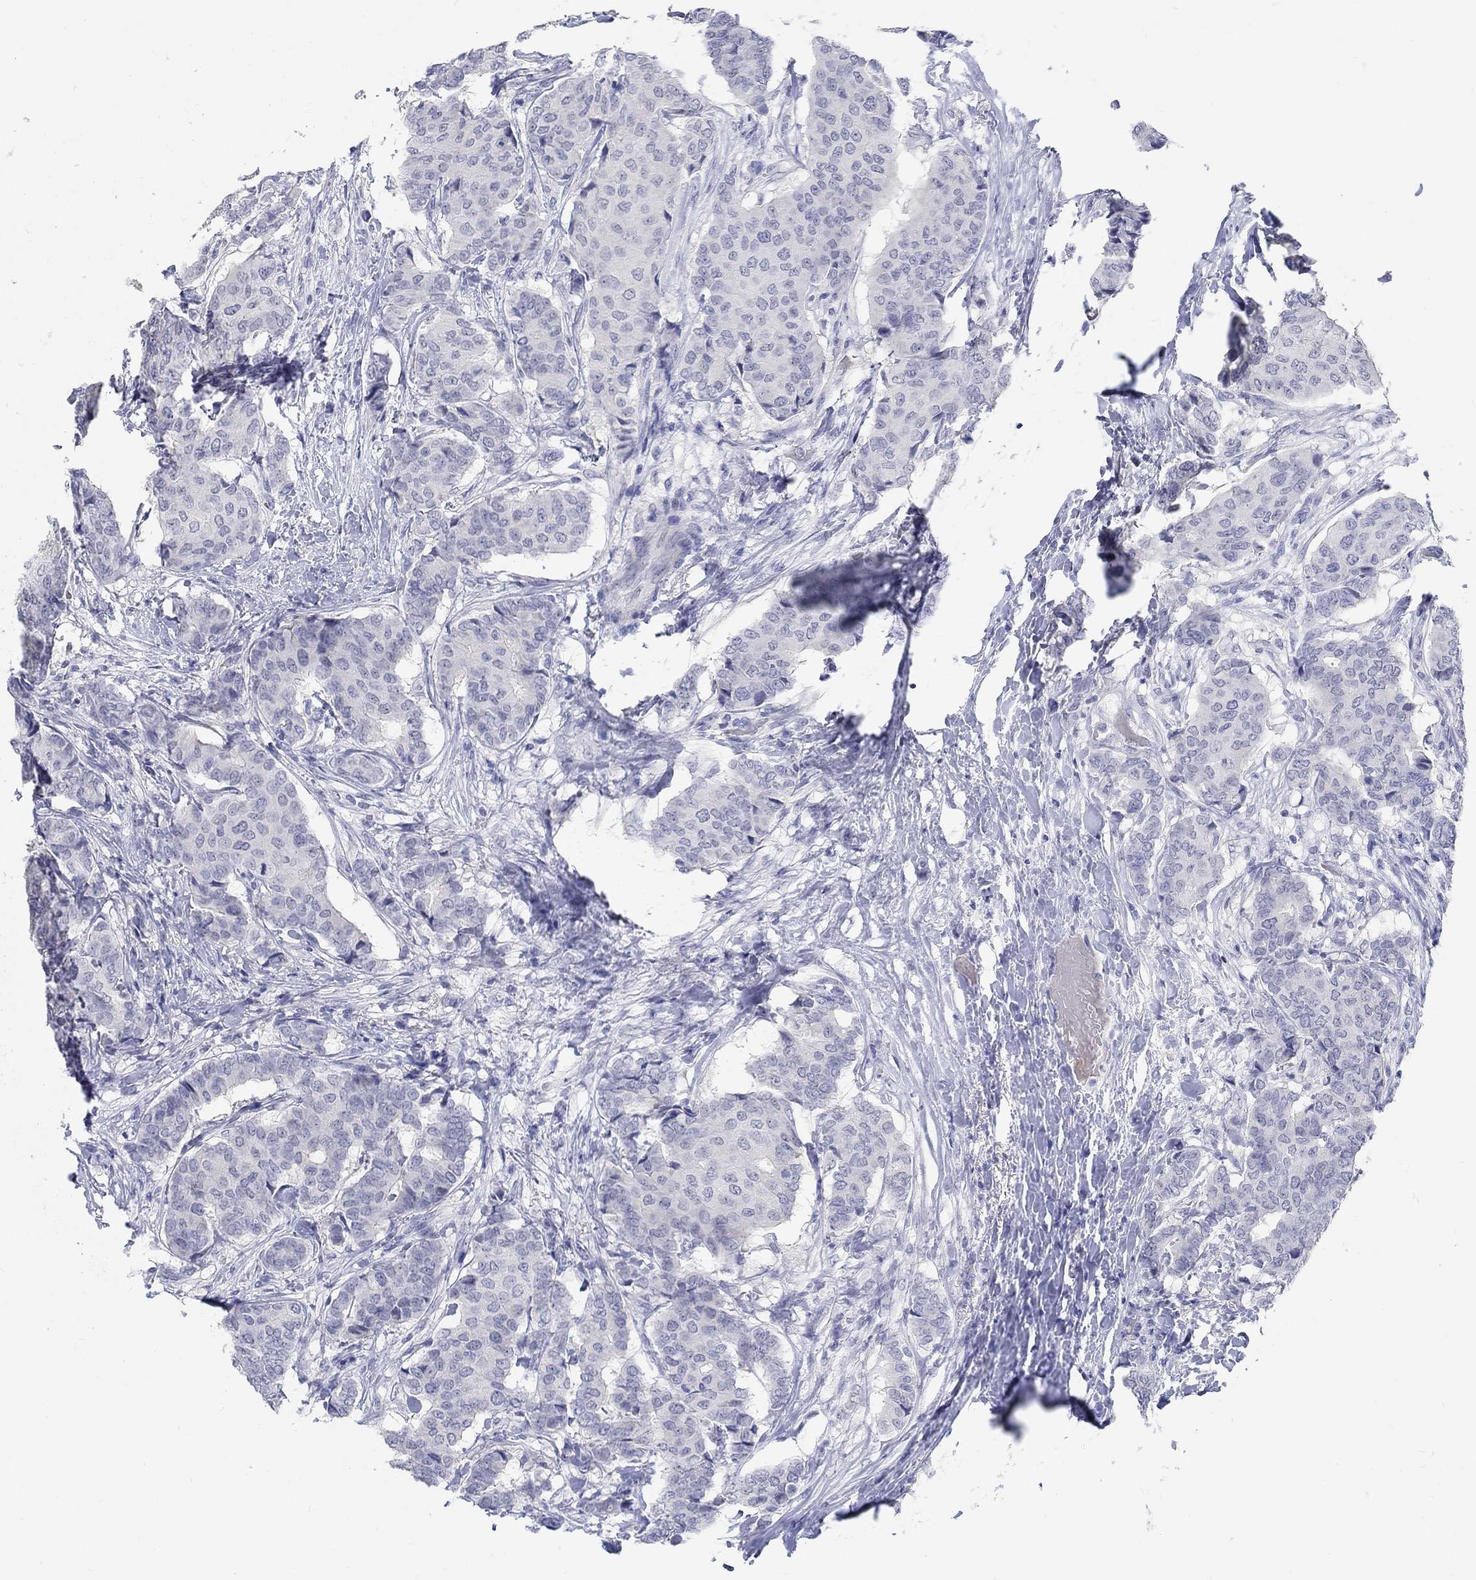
{"staining": {"intensity": "negative", "quantity": "none", "location": "none"}, "tissue": "breast cancer", "cell_type": "Tumor cells", "image_type": "cancer", "snomed": [{"axis": "morphology", "description": "Duct carcinoma"}, {"axis": "topography", "description": "Breast"}], "caption": "There is no significant positivity in tumor cells of breast cancer. (Stains: DAB (3,3'-diaminobenzidine) immunohistochemistry (IHC) with hematoxylin counter stain, Microscopy: brightfield microscopy at high magnification).", "gene": "GRIA3", "patient": {"sex": "female", "age": 75}}